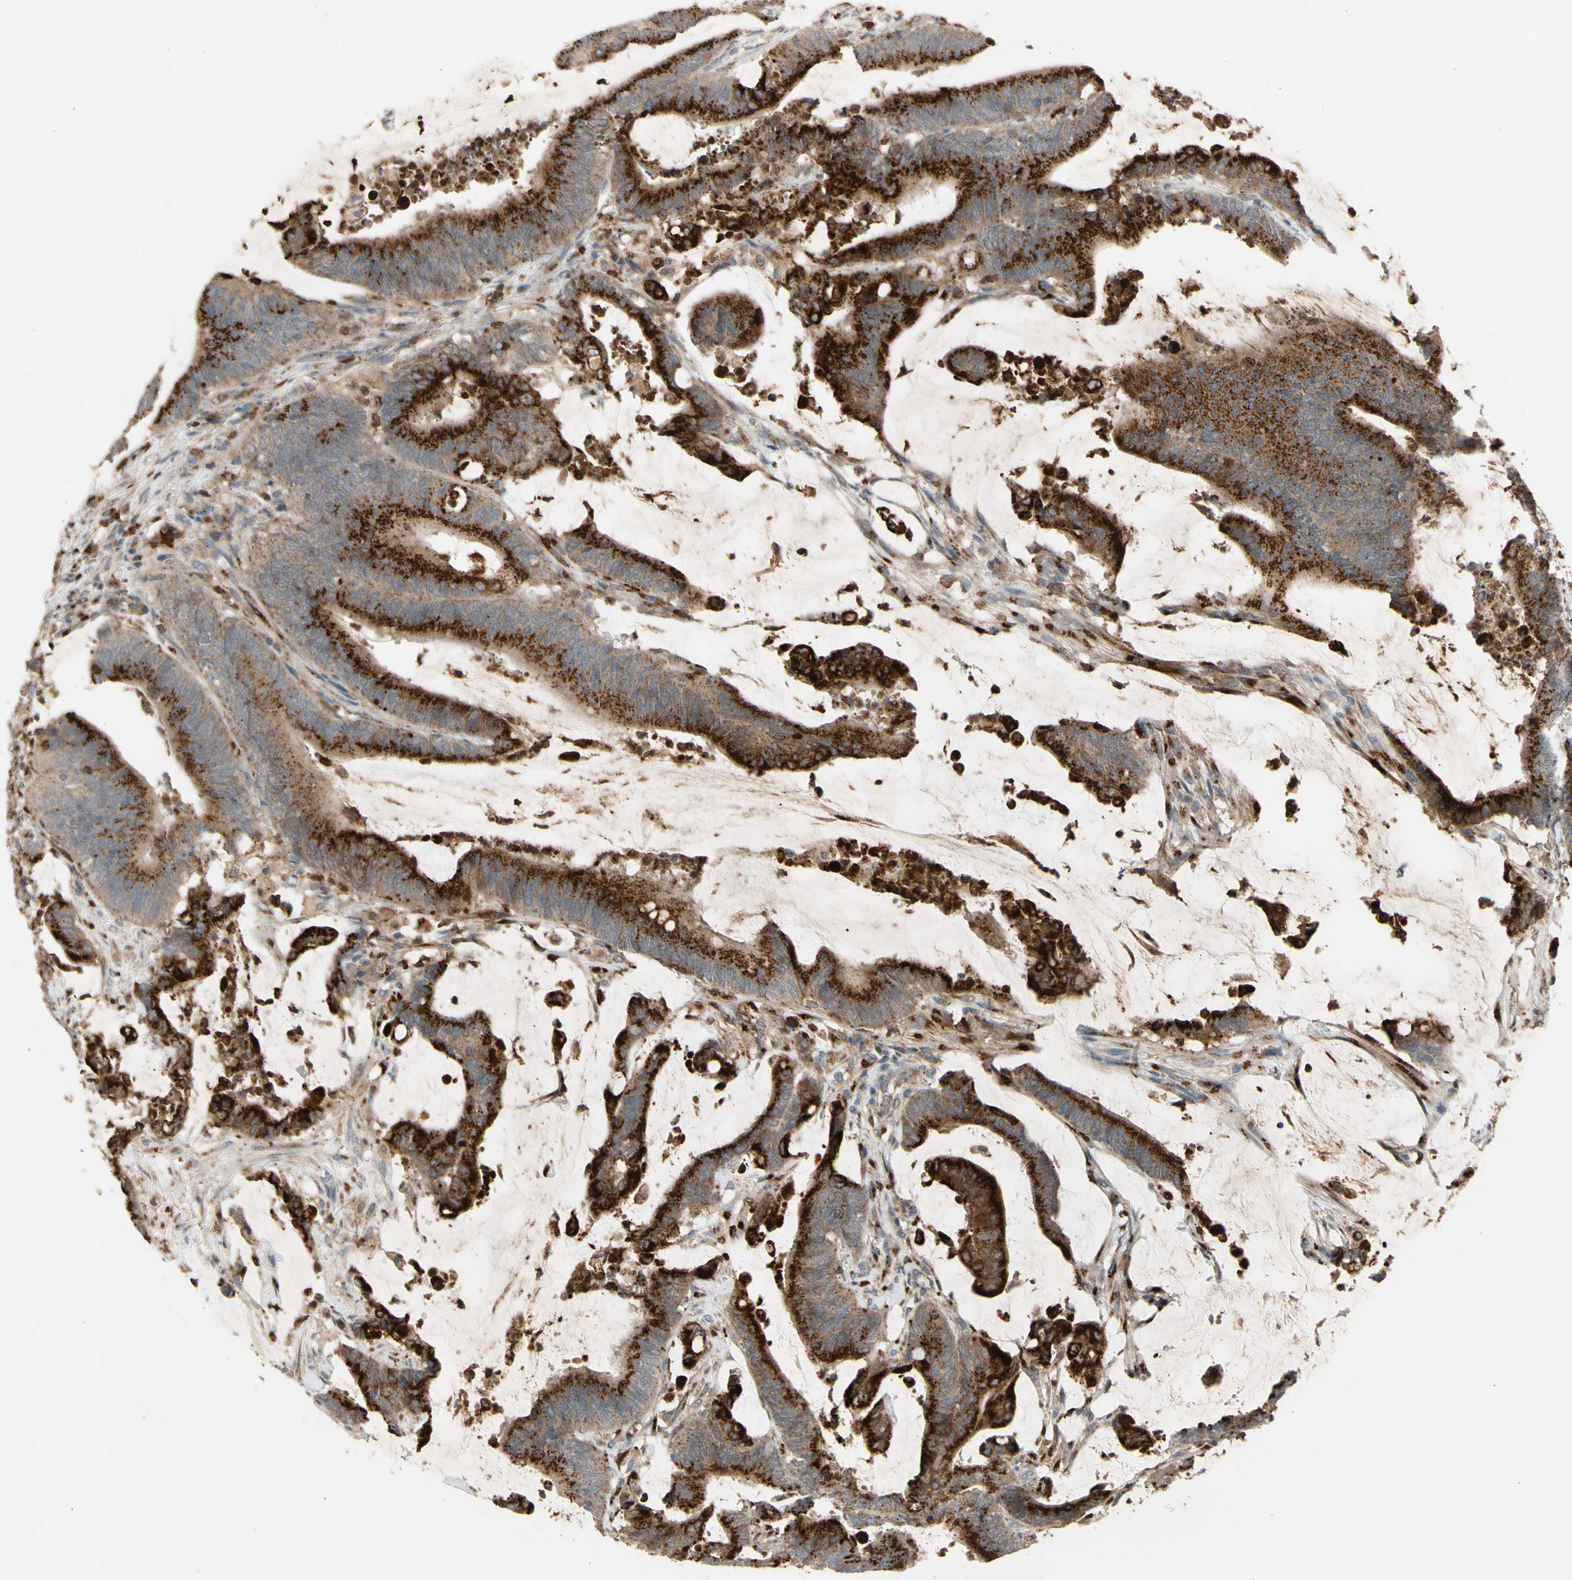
{"staining": {"intensity": "strong", "quantity": ">75%", "location": "cytoplasmic/membranous"}, "tissue": "colorectal cancer", "cell_type": "Tumor cells", "image_type": "cancer", "snomed": [{"axis": "morphology", "description": "Adenocarcinoma, NOS"}, {"axis": "topography", "description": "Rectum"}], "caption": "Immunohistochemical staining of human colorectal cancer (adenocarcinoma) demonstrates high levels of strong cytoplasmic/membranous positivity in approximately >75% of tumor cells. The staining was performed using DAB (3,3'-diaminobenzidine) to visualize the protein expression in brown, while the nuclei were stained in blue with hematoxylin (Magnification: 20x).", "gene": "GALNT5", "patient": {"sex": "female", "age": 66}}